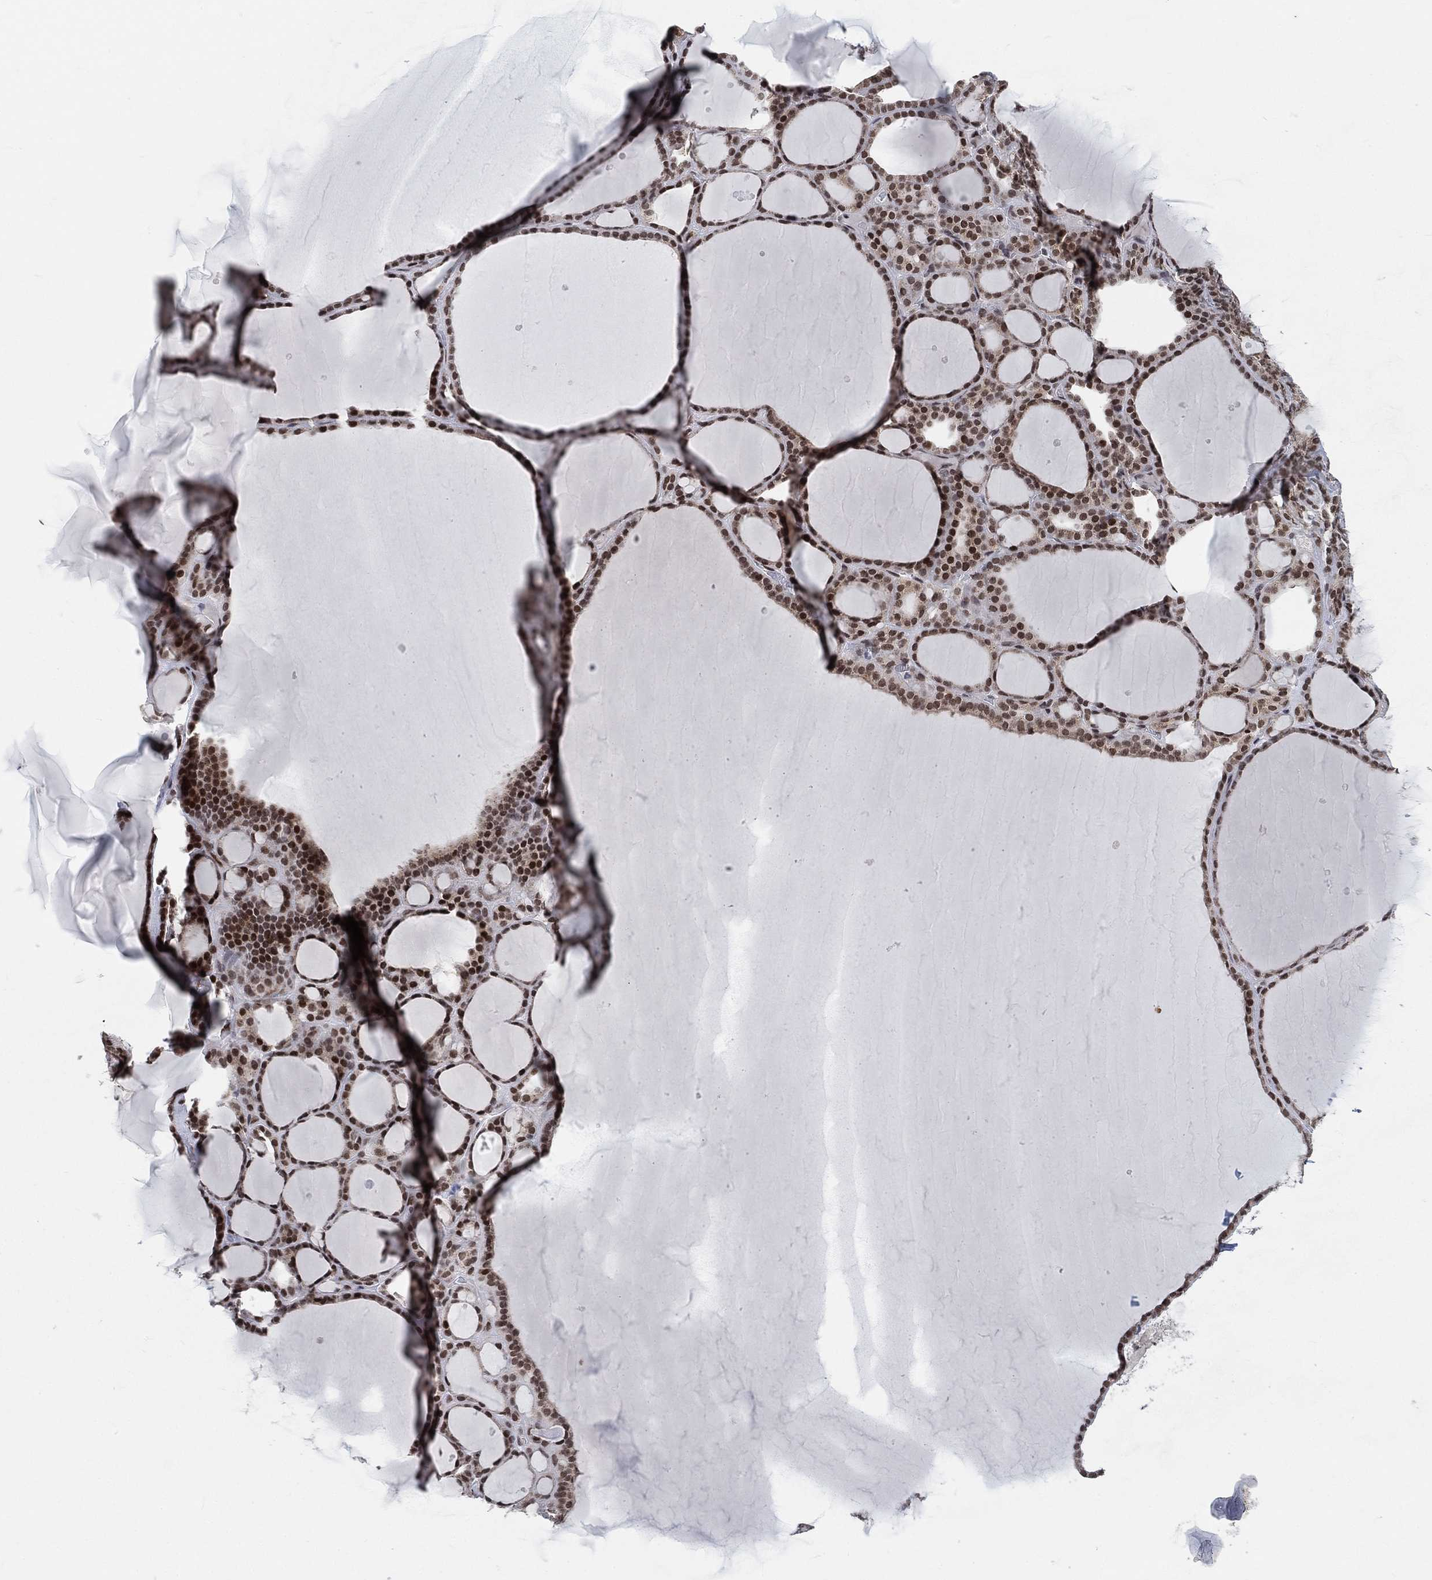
{"staining": {"intensity": "strong", "quantity": ">75%", "location": "nuclear"}, "tissue": "thyroid gland", "cell_type": "Glandular cells", "image_type": "normal", "snomed": [{"axis": "morphology", "description": "Normal tissue, NOS"}, {"axis": "topography", "description": "Thyroid gland"}], "caption": "A high amount of strong nuclear expression is appreciated in approximately >75% of glandular cells in normal thyroid gland. (DAB (3,3'-diaminobenzidine) IHC, brown staining for protein, blue staining for nuclei).", "gene": "YLPM1", "patient": {"sex": "male", "age": 63}}